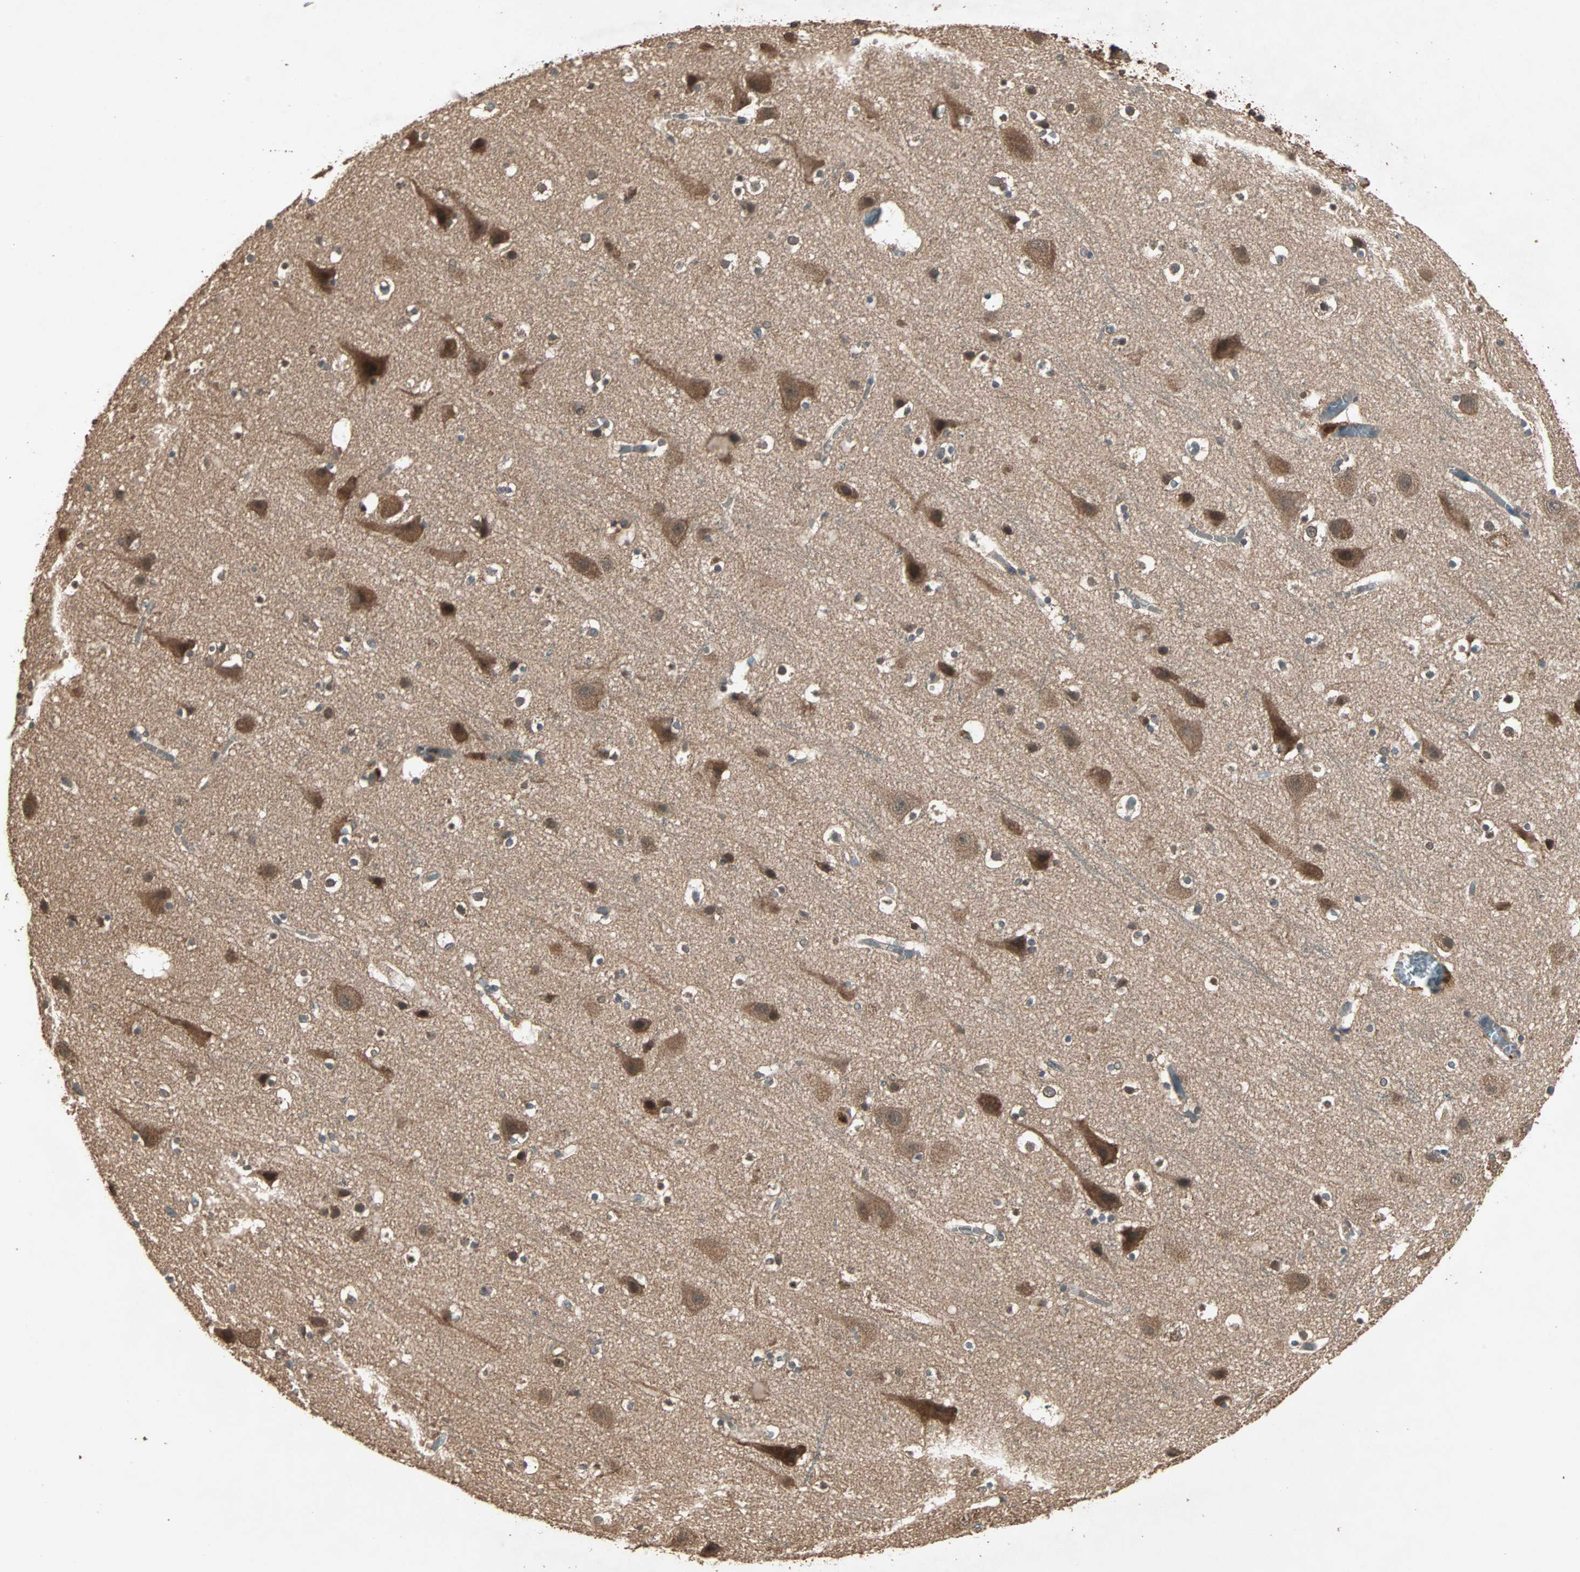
{"staining": {"intensity": "weak", "quantity": ">75%", "location": "cytoplasmic/membranous"}, "tissue": "cerebral cortex", "cell_type": "Endothelial cells", "image_type": "normal", "snomed": [{"axis": "morphology", "description": "Normal tissue, NOS"}, {"axis": "topography", "description": "Cerebral cortex"}], "caption": "Immunohistochemistry photomicrograph of unremarkable human cerebral cortex stained for a protein (brown), which exhibits low levels of weak cytoplasmic/membranous expression in about >75% of endothelial cells.", "gene": "UBAC1", "patient": {"sex": "male", "age": 45}}